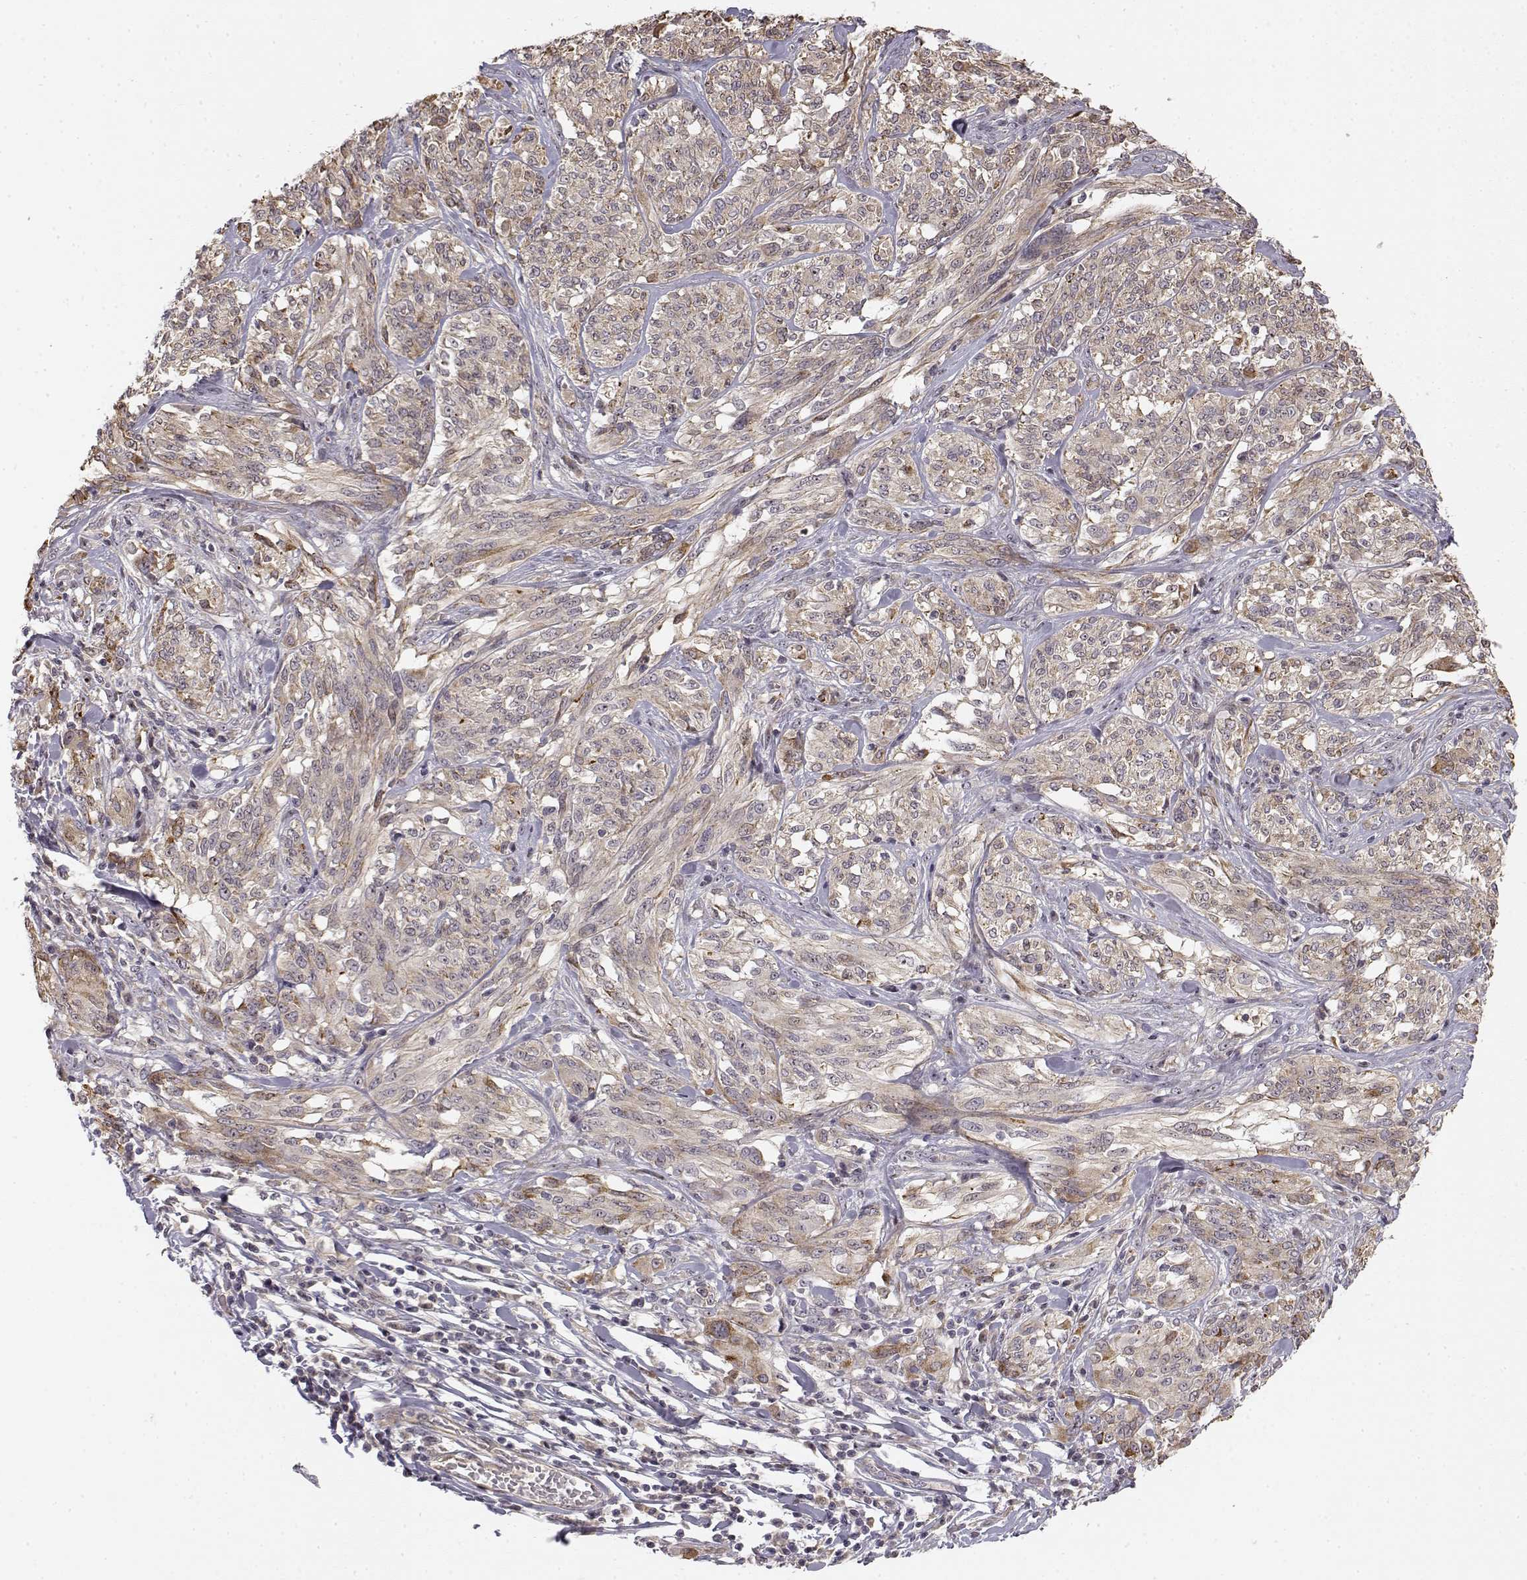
{"staining": {"intensity": "weak", "quantity": ">75%", "location": "cytoplasmic/membranous"}, "tissue": "melanoma", "cell_type": "Tumor cells", "image_type": "cancer", "snomed": [{"axis": "morphology", "description": "Malignant melanoma, NOS"}, {"axis": "topography", "description": "Skin"}], "caption": "Malignant melanoma was stained to show a protein in brown. There is low levels of weak cytoplasmic/membranous staining in about >75% of tumor cells.", "gene": "MED12L", "patient": {"sex": "female", "age": 91}}